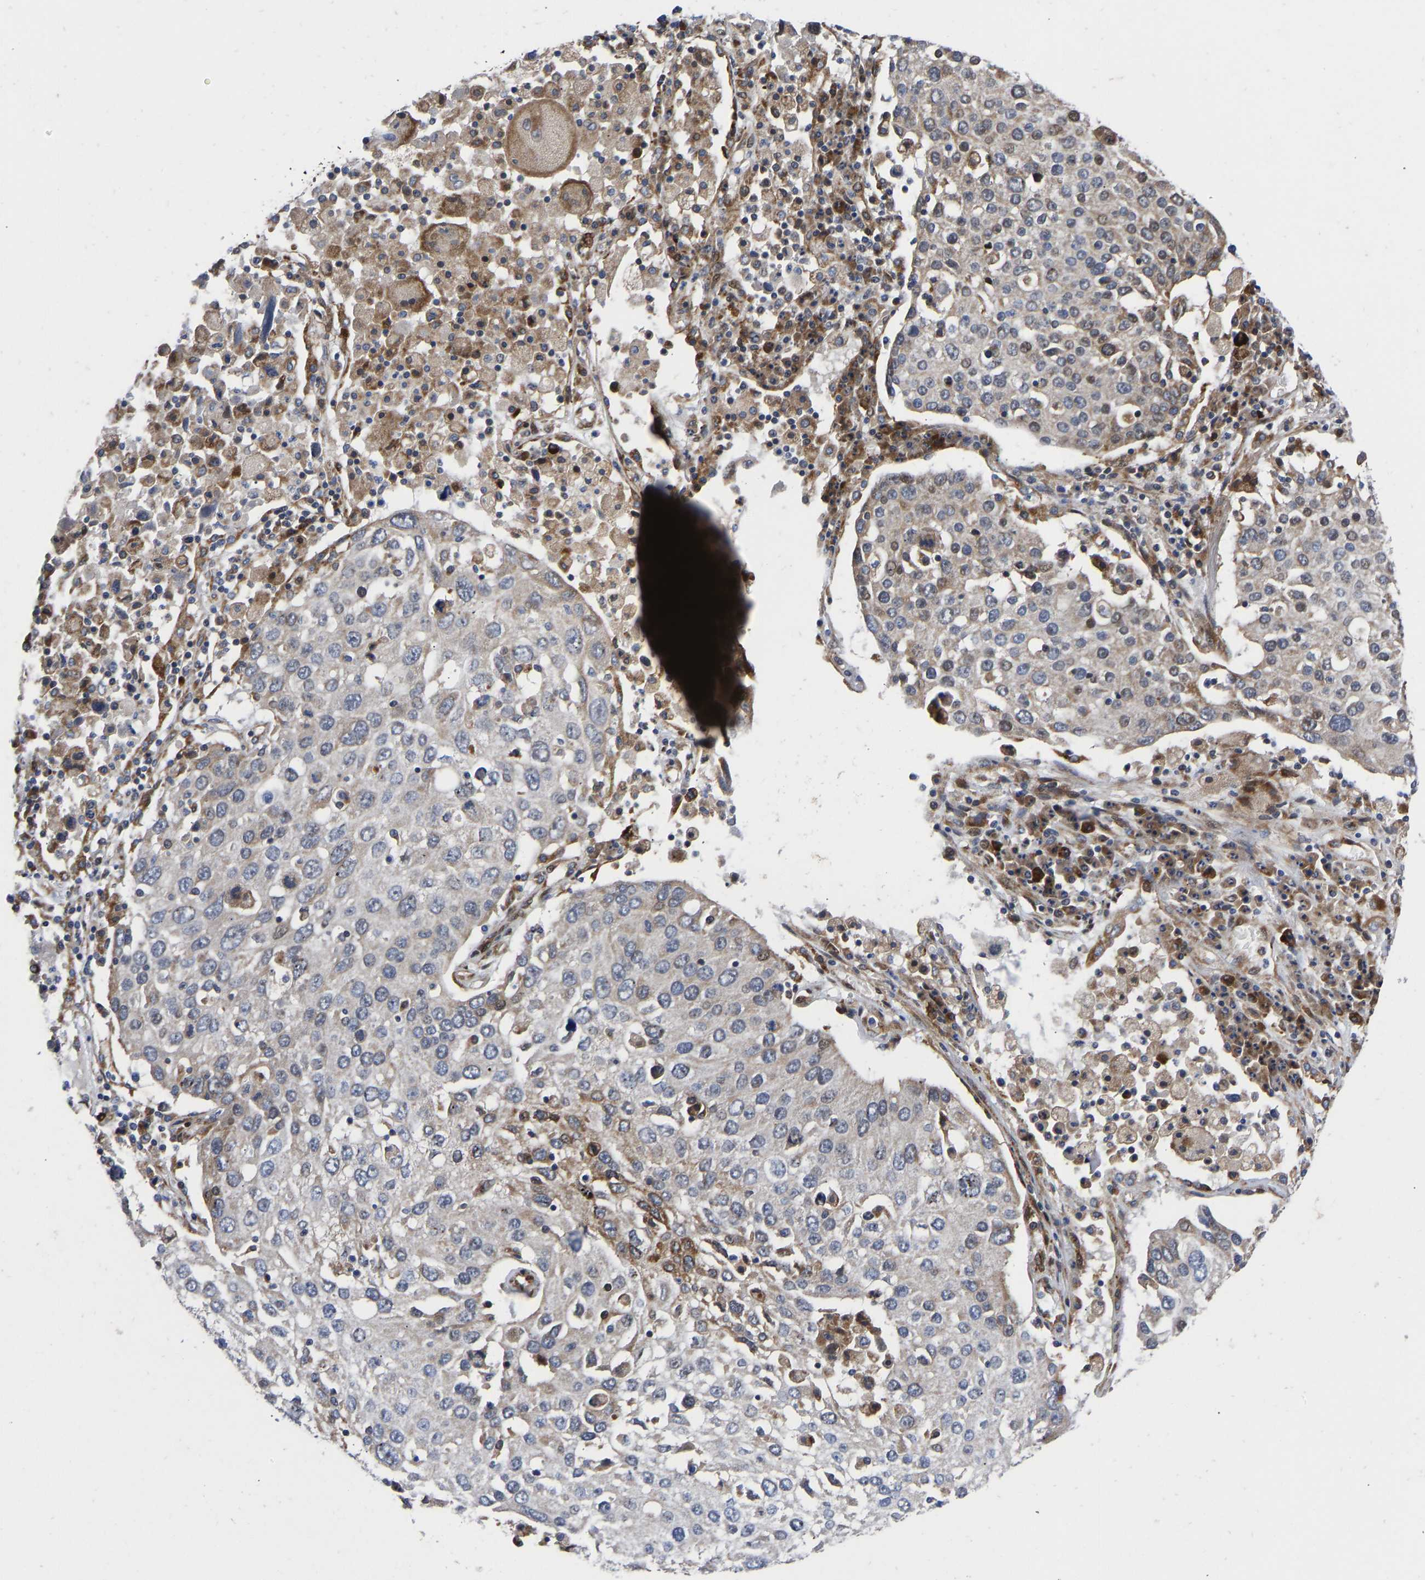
{"staining": {"intensity": "moderate", "quantity": "<25%", "location": "cytoplasmic/membranous"}, "tissue": "lung cancer", "cell_type": "Tumor cells", "image_type": "cancer", "snomed": [{"axis": "morphology", "description": "Squamous cell carcinoma, NOS"}, {"axis": "topography", "description": "Lung"}], "caption": "Immunohistochemical staining of lung cancer exhibits moderate cytoplasmic/membranous protein expression in about <25% of tumor cells.", "gene": "TMEM38B", "patient": {"sex": "male", "age": 65}}